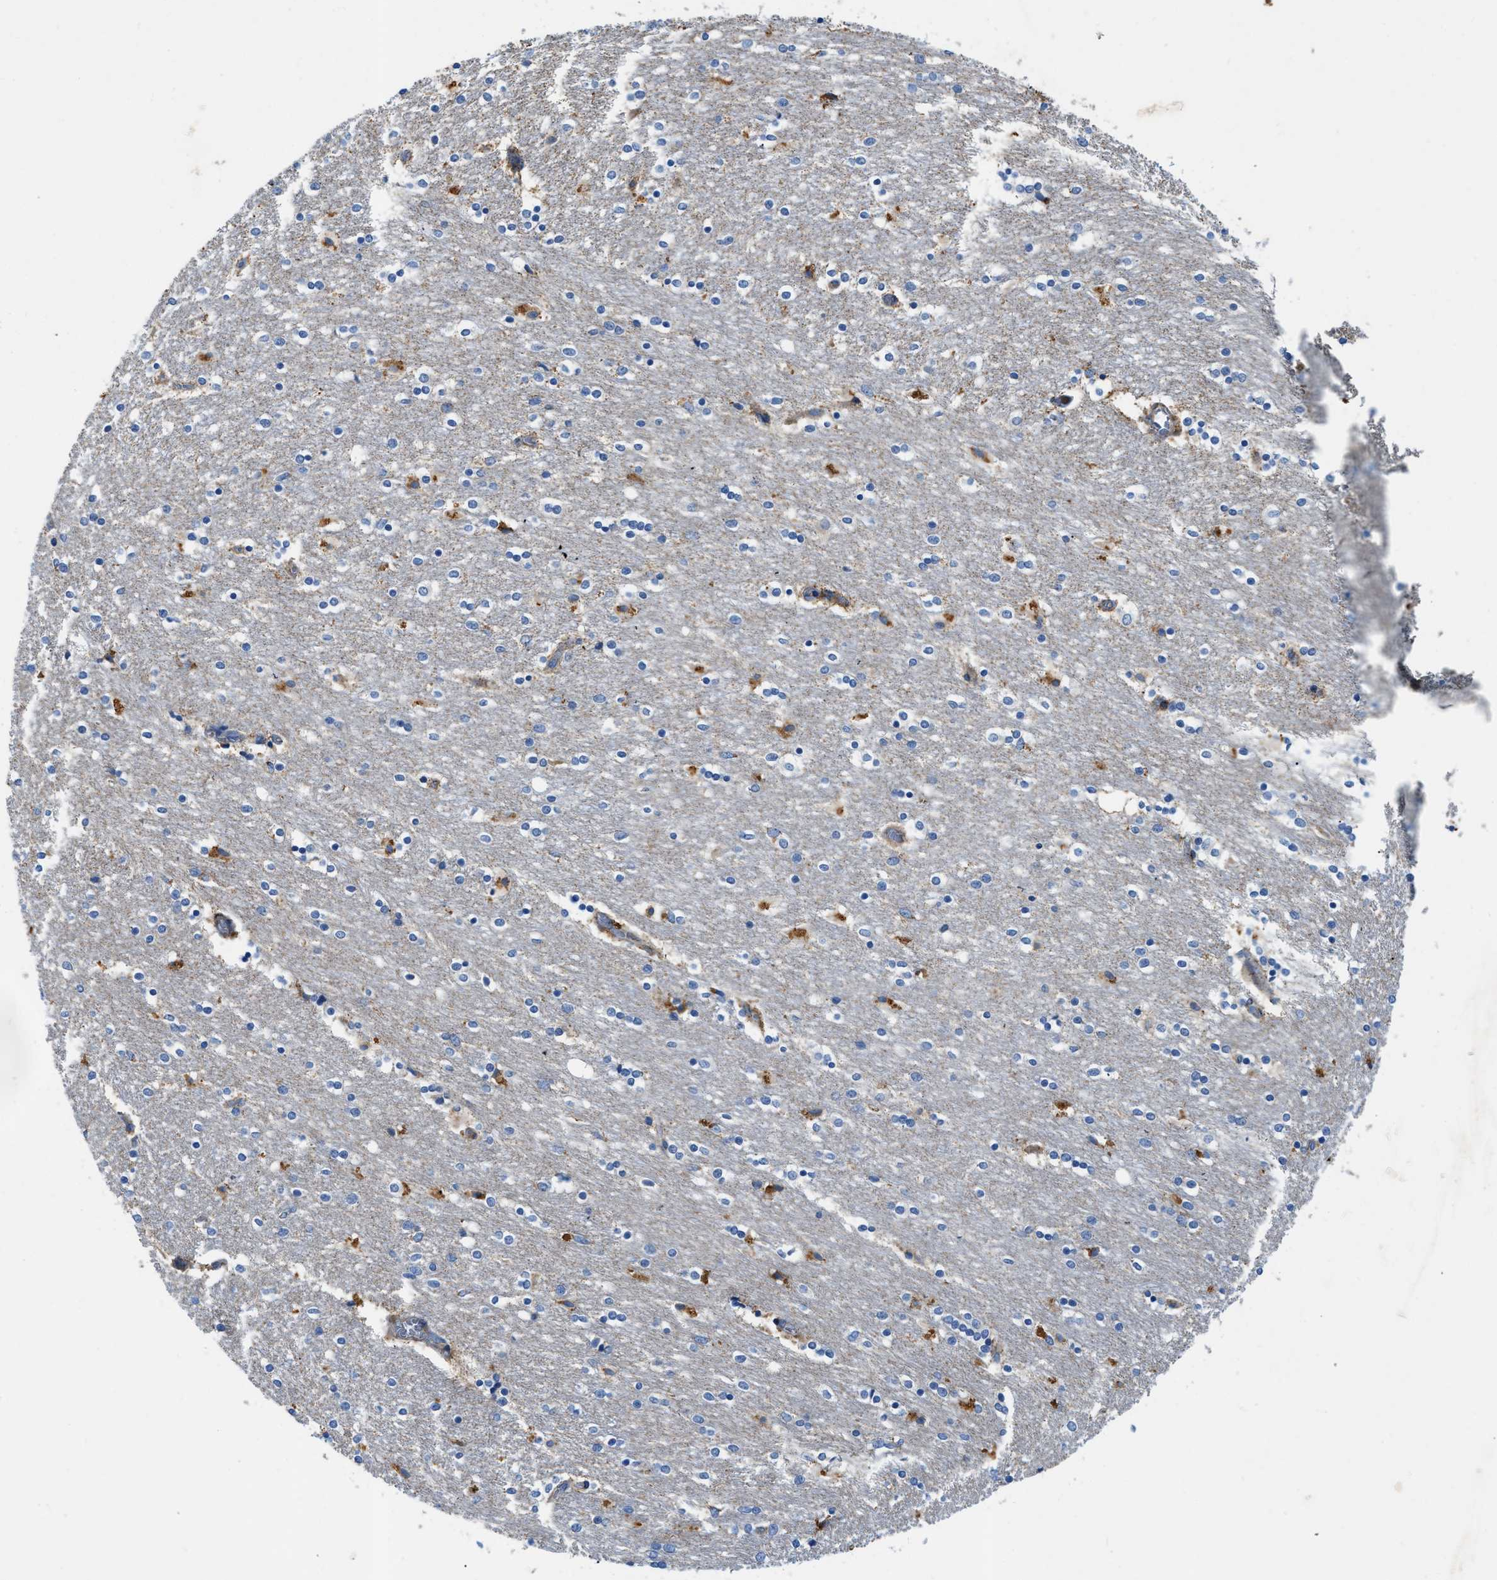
{"staining": {"intensity": "weak", "quantity": "<25%", "location": "cytoplasmic/membranous"}, "tissue": "caudate", "cell_type": "Glial cells", "image_type": "normal", "snomed": [{"axis": "morphology", "description": "Normal tissue, NOS"}, {"axis": "topography", "description": "Lateral ventricle wall"}], "caption": "A high-resolution photomicrograph shows immunohistochemistry staining of normal caudate, which reveals no significant staining in glial cells.", "gene": "ZNF831", "patient": {"sex": "female", "age": 54}}